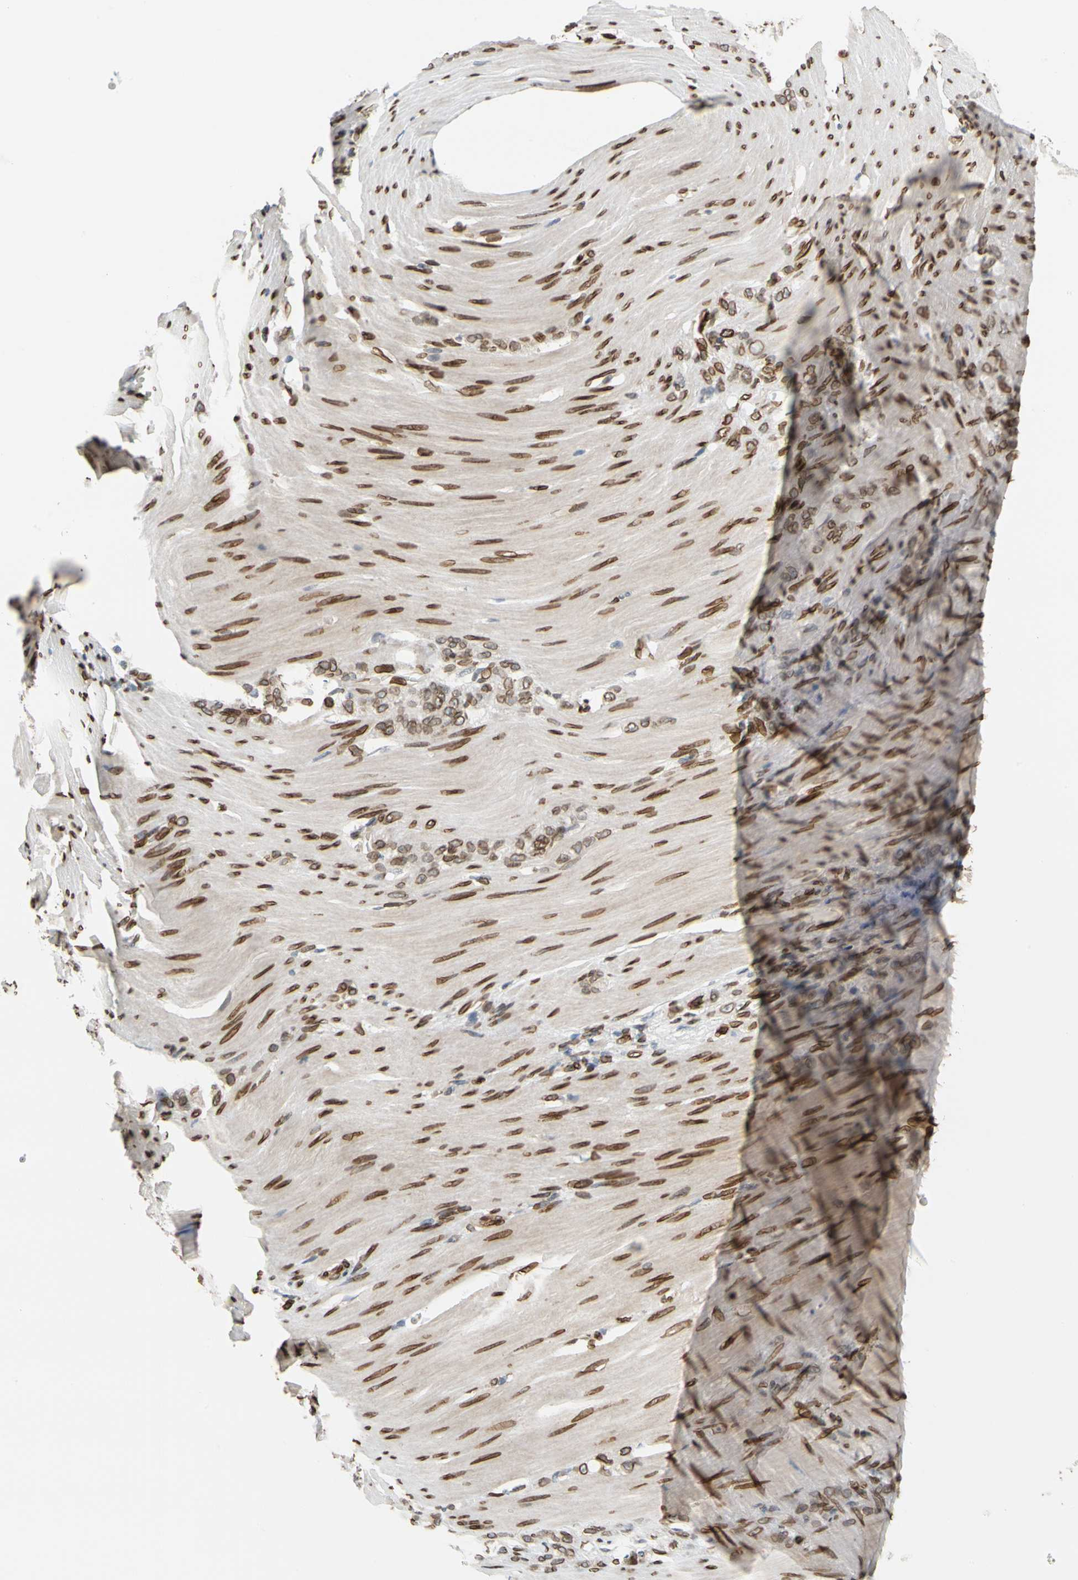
{"staining": {"intensity": "moderate", "quantity": ">75%", "location": "cytoplasmic/membranous,nuclear"}, "tissue": "stomach cancer", "cell_type": "Tumor cells", "image_type": "cancer", "snomed": [{"axis": "morphology", "description": "Adenocarcinoma, NOS"}, {"axis": "topography", "description": "Stomach"}], "caption": "There is medium levels of moderate cytoplasmic/membranous and nuclear staining in tumor cells of stomach adenocarcinoma, as demonstrated by immunohistochemical staining (brown color).", "gene": "SUN1", "patient": {"sex": "male", "age": 82}}